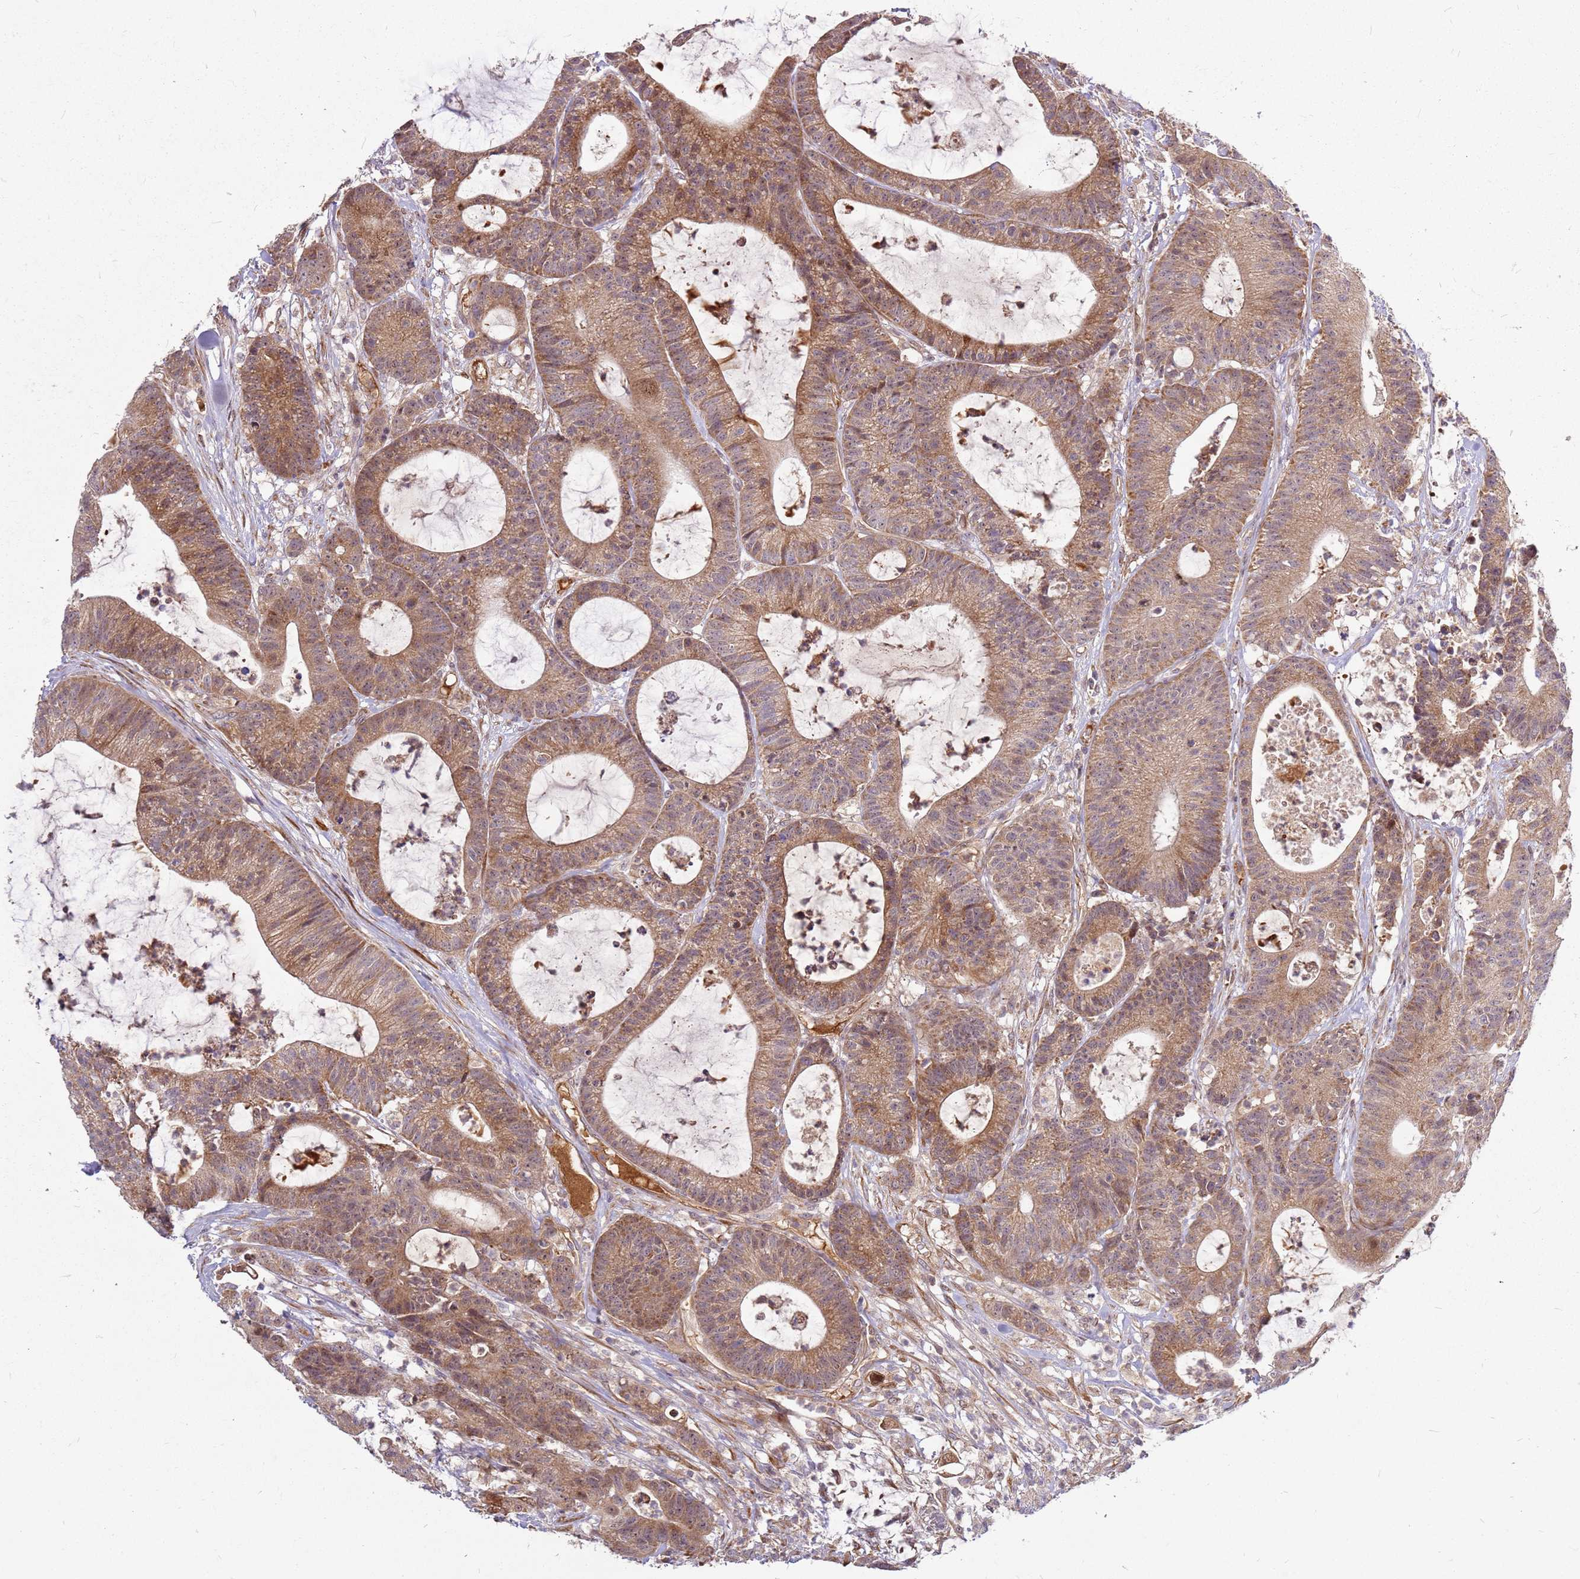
{"staining": {"intensity": "moderate", "quantity": ">75%", "location": "cytoplasmic/membranous"}, "tissue": "colorectal cancer", "cell_type": "Tumor cells", "image_type": "cancer", "snomed": [{"axis": "morphology", "description": "Adenocarcinoma, NOS"}, {"axis": "topography", "description": "Colon"}], "caption": "This photomicrograph reveals IHC staining of colorectal cancer, with medium moderate cytoplasmic/membranous positivity in approximately >75% of tumor cells.", "gene": "CCDC159", "patient": {"sex": "female", "age": 84}}